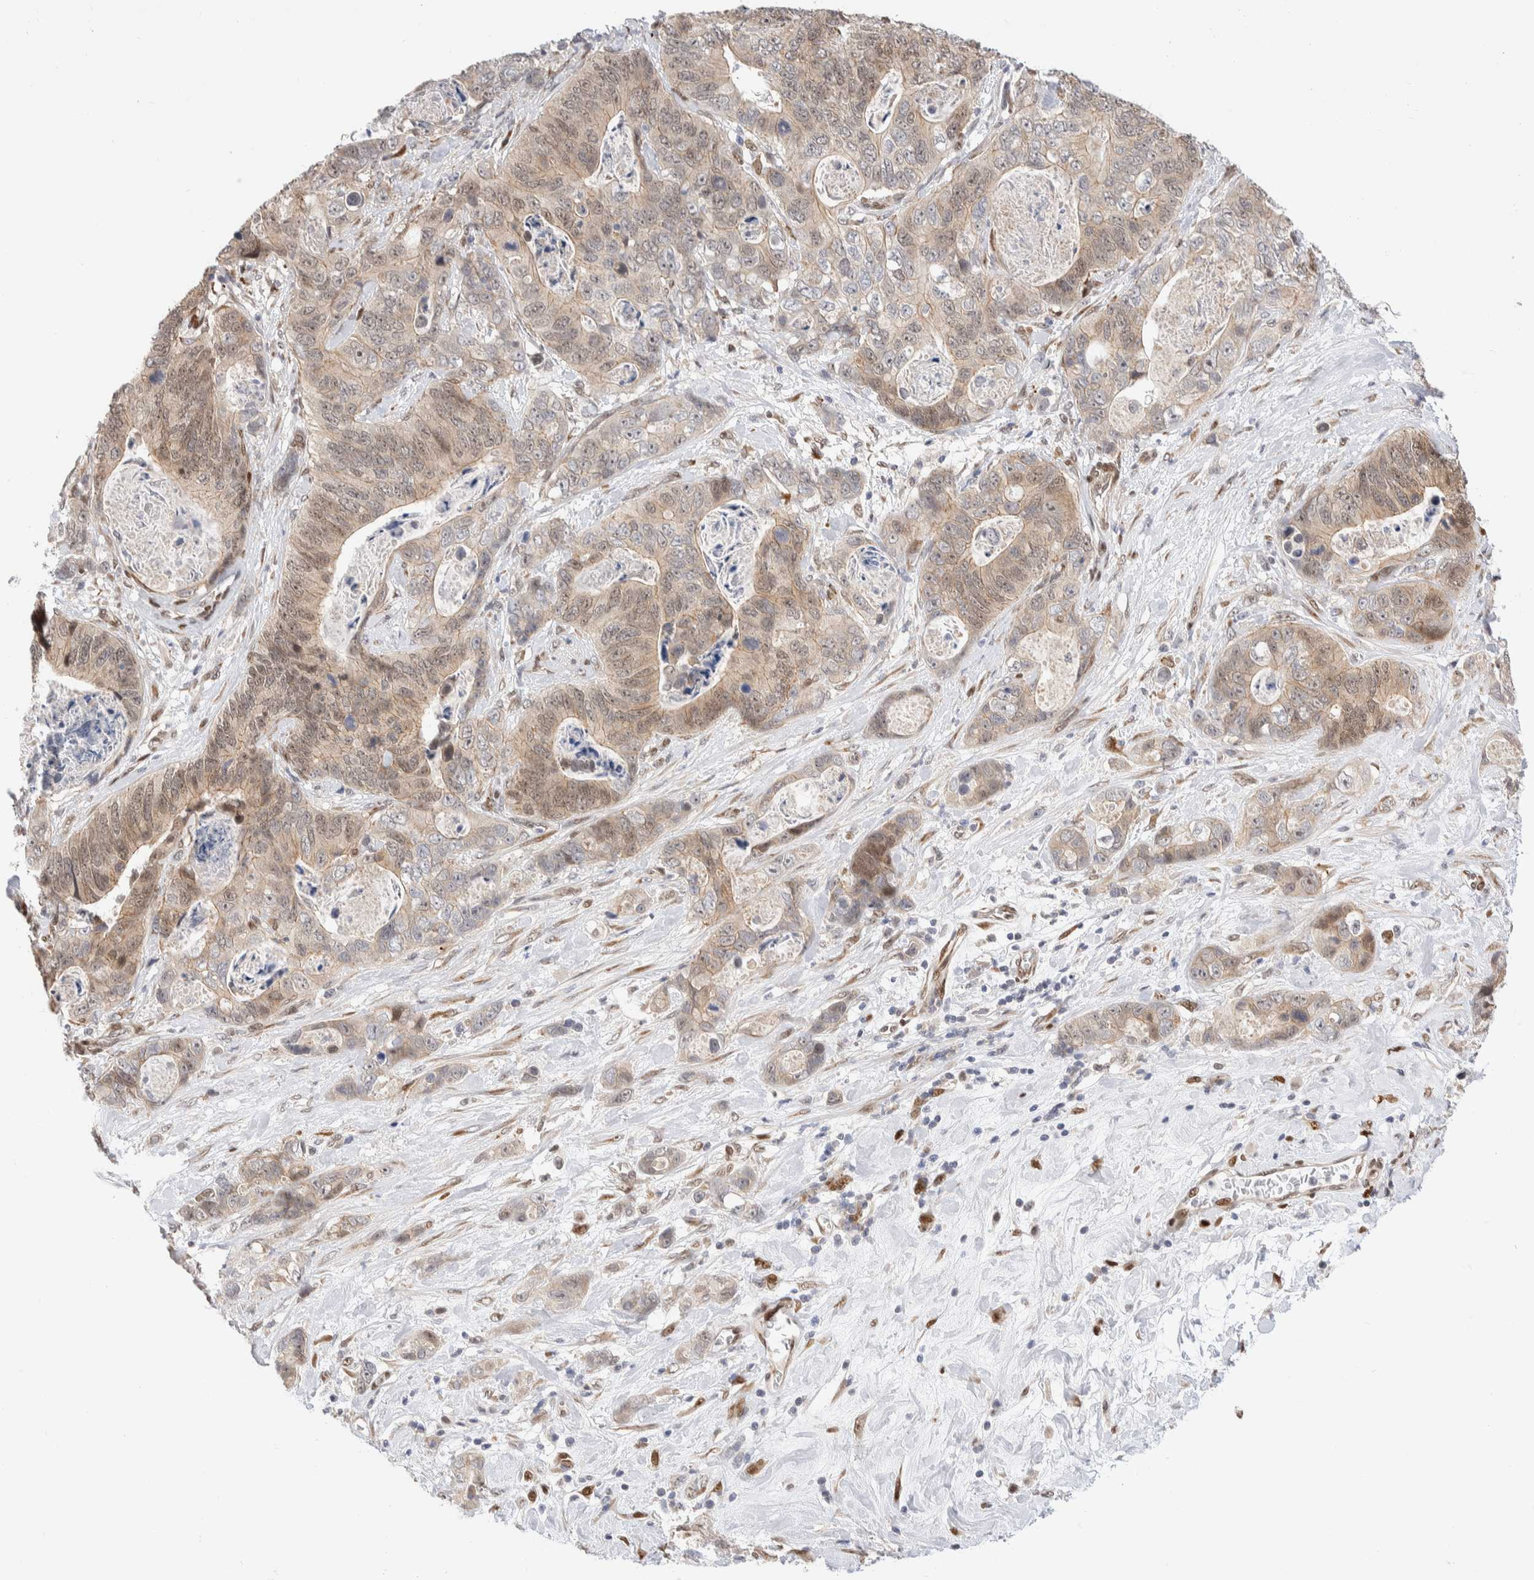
{"staining": {"intensity": "weak", "quantity": ">75%", "location": "cytoplasmic/membranous"}, "tissue": "stomach cancer", "cell_type": "Tumor cells", "image_type": "cancer", "snomed": [{"axis": "morphology", "description": "Normal tissue, NOS"}, {"axis": "morphology", "description": "Adenocarcinoma, NOS"}, {"axis": "topography", "description": "Stomach"}], "caption": "Protein expression analysis of stomach adenocarcinoma reveals weak cytoplasmic/membranous staining in approximately >75% of tumor cells.", "gene": "NSMAF", "patient": {"sex": "female", "age": 89}}